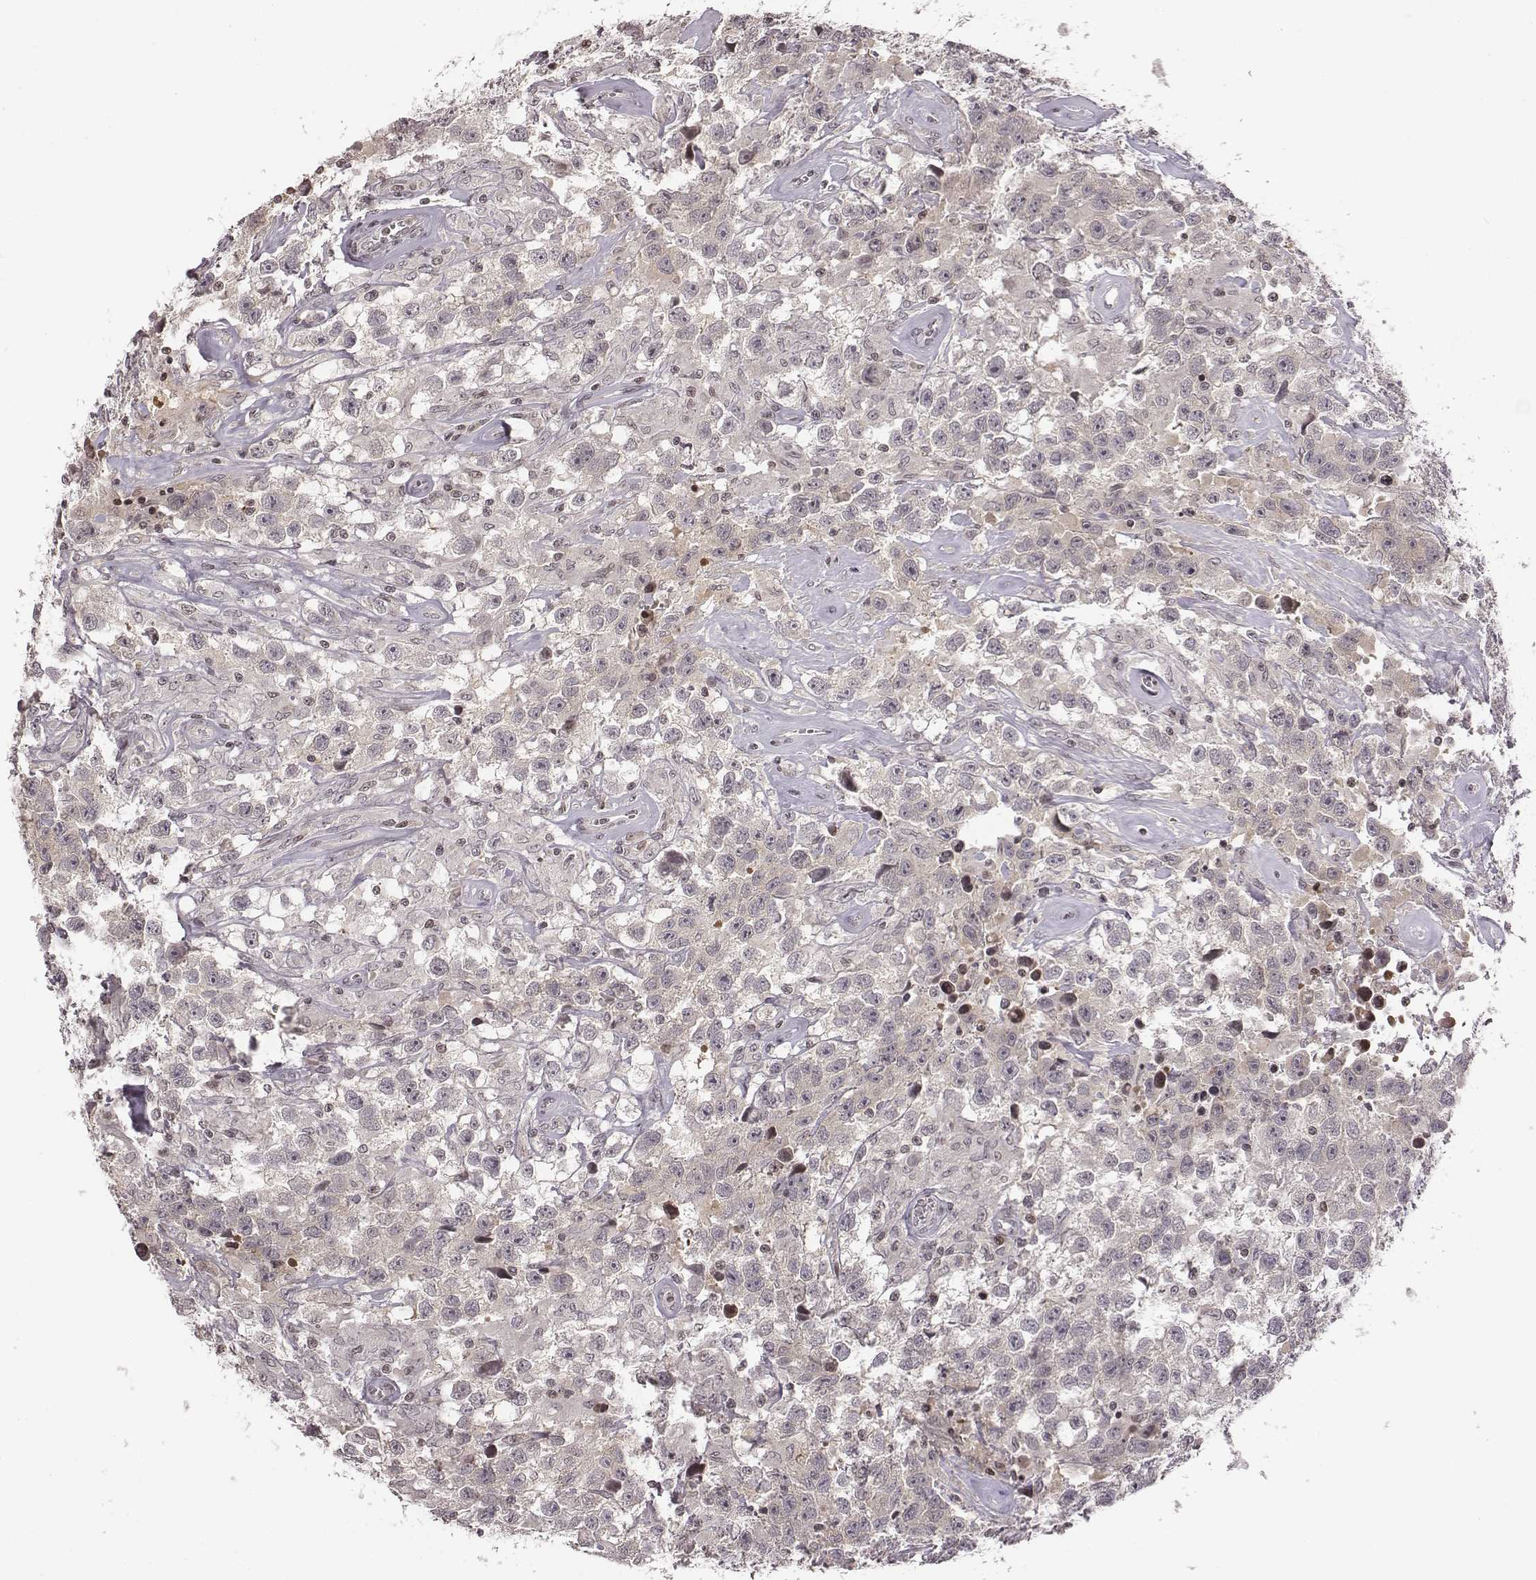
{"staining": {"intensity": "negative", "quantity": "none", "location": "none"}, "tissue": "testis cancer", "cell_type": "Tumor cells", "image_type": "cancer", "snomed": [{"axis": "morphology", "description": "Seminoma, NOS"}, {"axis": "topography", "description": "Testis"}], "caption": "Protein analysis of testis seminoma exhibits no significant positivity in tumor cells. (DAB (3,3'-diaminobenzidine) immunohistochemistry visualized using brightfield microscopy, high magnification).", "gene": "GRM4", "patient": {"sex": "male", "age": 43}}